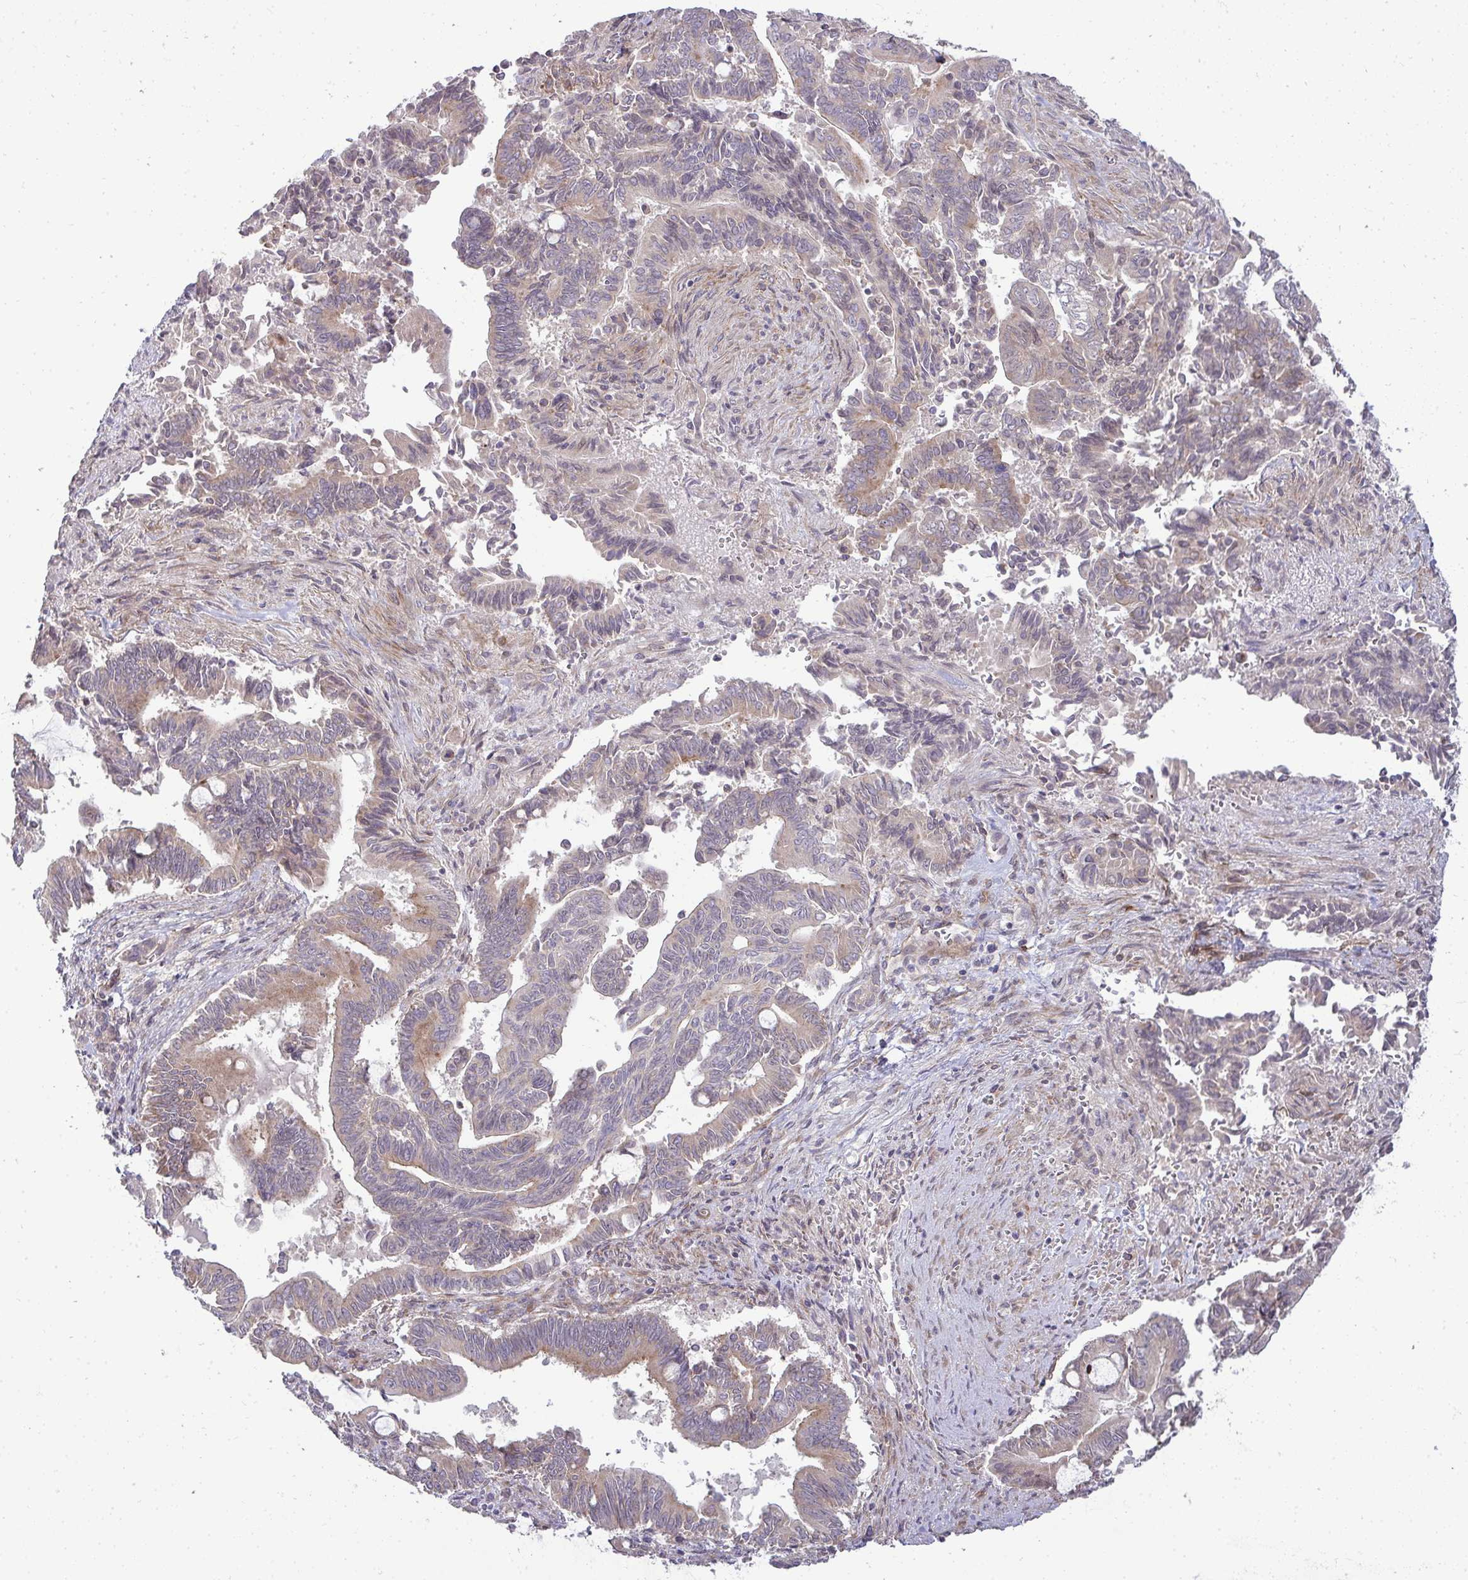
{"staining": {"intensity": "weak", "quantity": "25%-75%", "location": "cytoplasmic/membranous"}, "tissue": "pancreatic cancer", "cell_type": "Tumor cells", "image_type": "cancer", "snomed": [{"axis": "morphology", "description": "Adenocarcinoma, NOS"}, {"axis": "topography", "description": "Pancreas"}], "caption": "Immunohistochemical staining of human pancreatic cancer (adenocarcinoma) exhibits low levels of weak cytoplasmic/membranous expression in approximately 25%-75% of tumor cells. The protein is stained brown, and the nuclei are stained in blue (DAB (3,3'-diaminobenzidine) IHC with brightfield microscopy, high magnification).", "gene": "SH2D1B", "patient": {"sex": "male", "age": 68}}